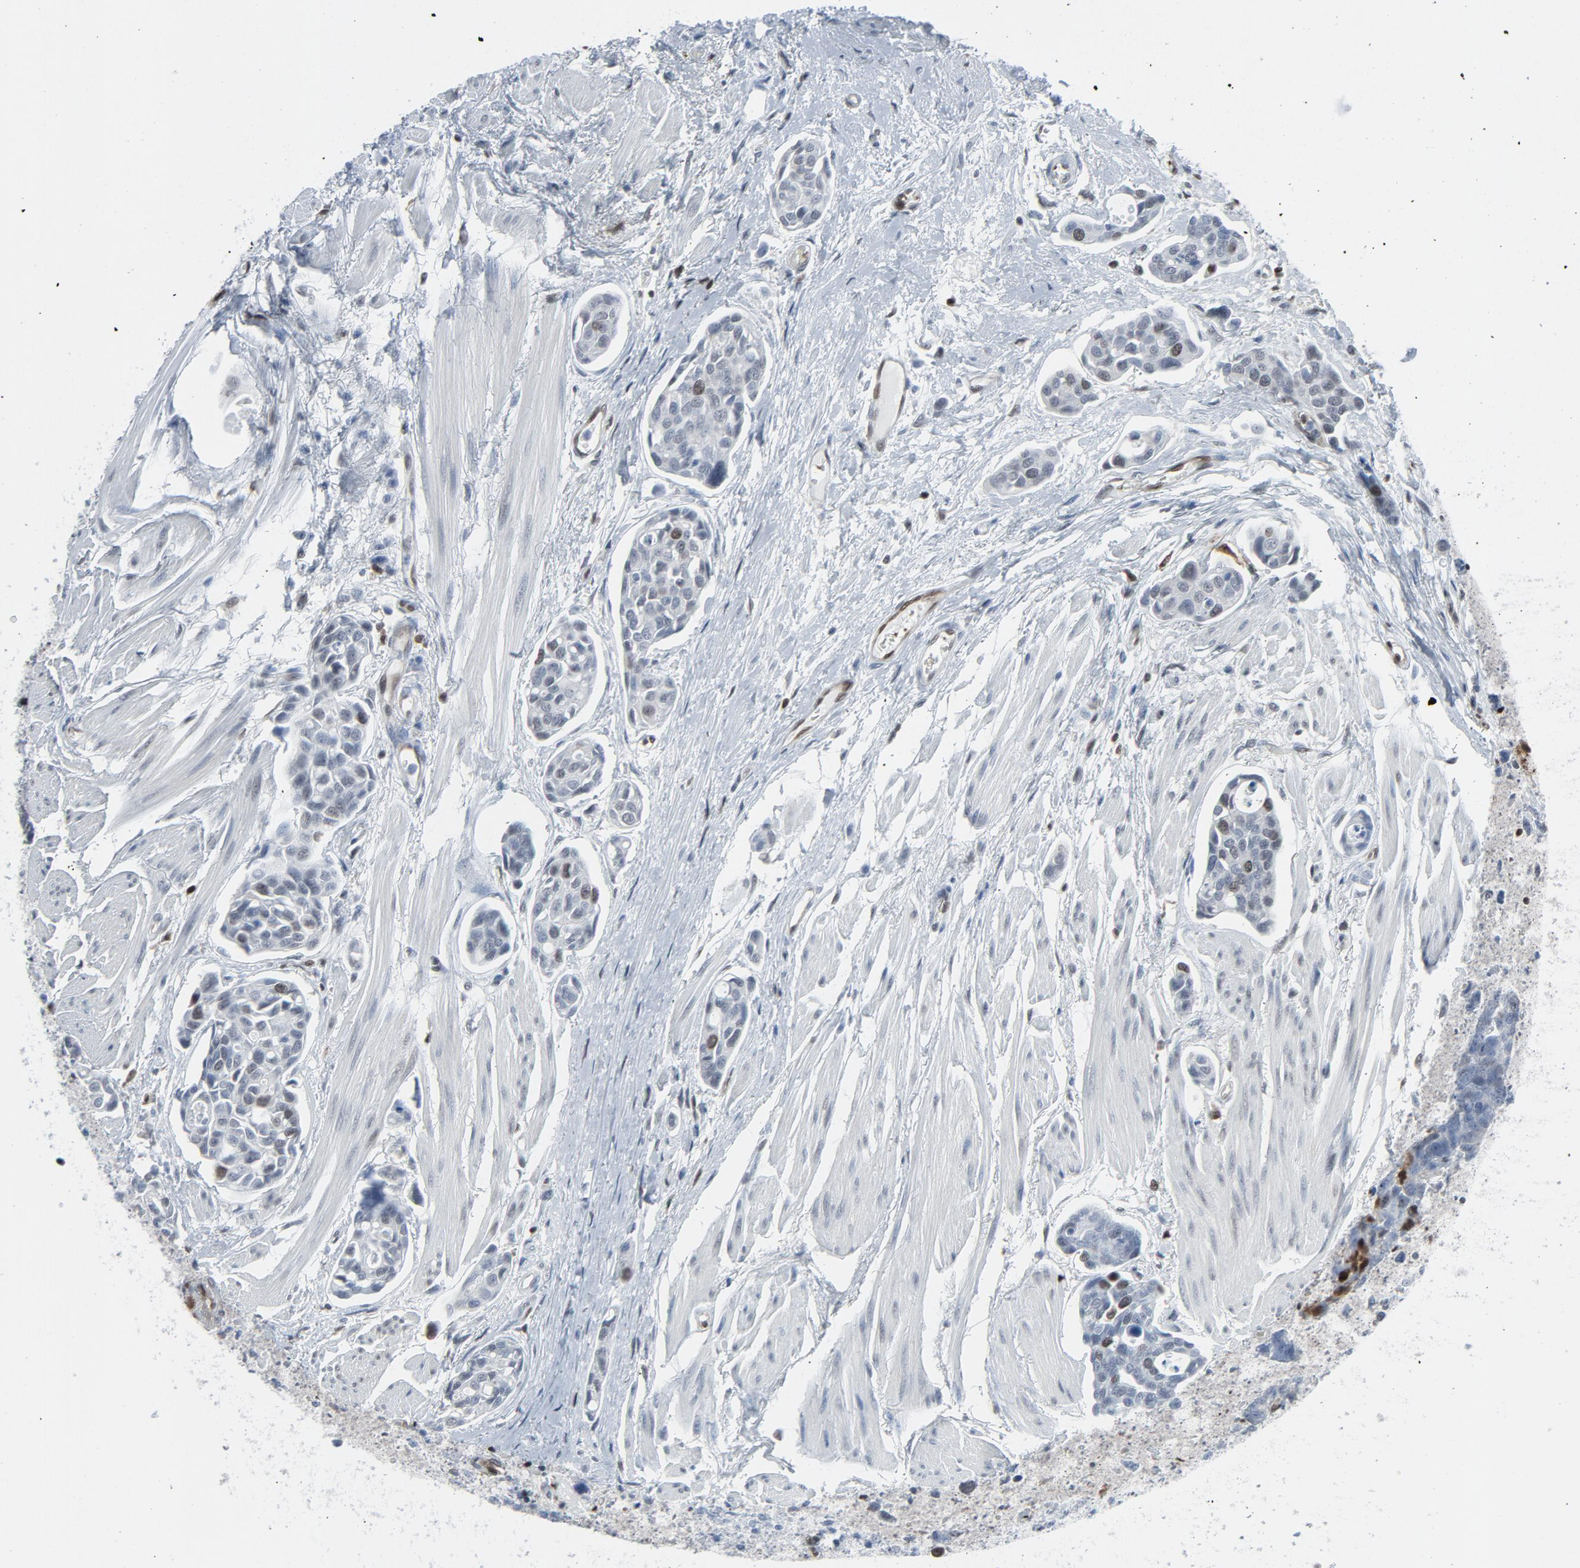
{"staining": {"intensity": "weak", "quantity": "<25%", "location": "cytoplasmic/membranous,nuclear"}, "tissue": "urothelial cancer", "cell_type": "Tumor cells", "image_type": "cancer", "snomed": [{"axis": "morphology", "description": "Urothelial carcinoma, High grade"}, {"axis": "topography", "description": "Urinary bladder"}], "caption": "IHC of human urothelial cancer demonstrates no staining in tumor cells. The staining is performed using DAB (3,3'-diaminobenzidine) brown chromogen with nuclei counter-stained in using hematoxylin.", "gene": "STAT5A", "patient": {"sex": "male", "age": 78}}